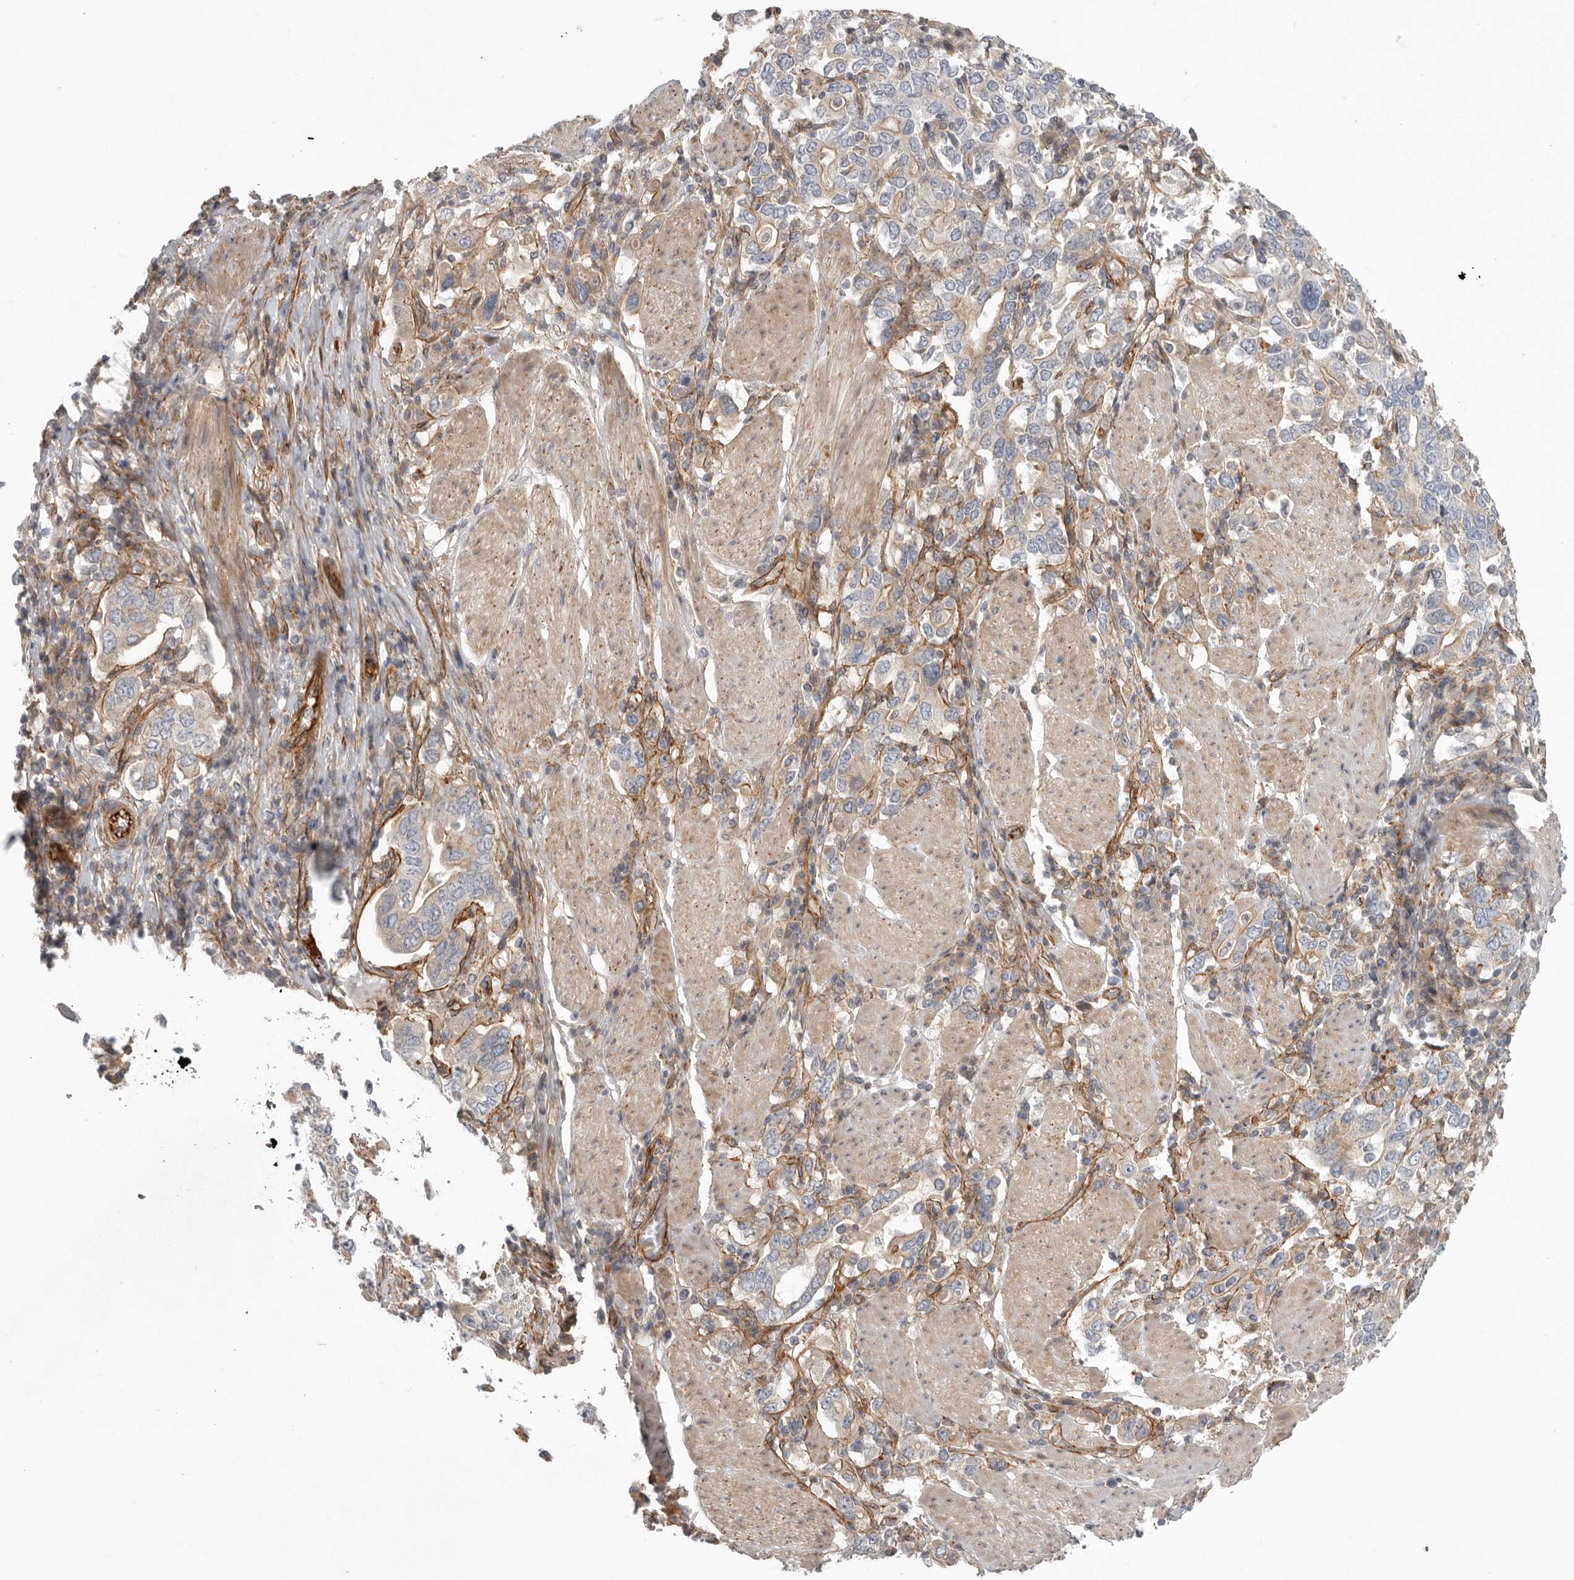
{"staining": {"intensity": "weak", "quantity": "<25%", "location": "cytoplasmic/membranous"}, "tissue": "stomach cancer", "cell_type": "Tumor cells", "image_type": "cancer", "snomed": [{"axis": "morphology", "description": "Adenocarcinoma, NOS"}, {"axis": "topography", "description": "Stomach, upper"}], "caption": "Tumor cells show no significant expression in stomach adenocarcinoma.", "gene": "LONRF1", "patient": {"sex": "male", "age": 62}}